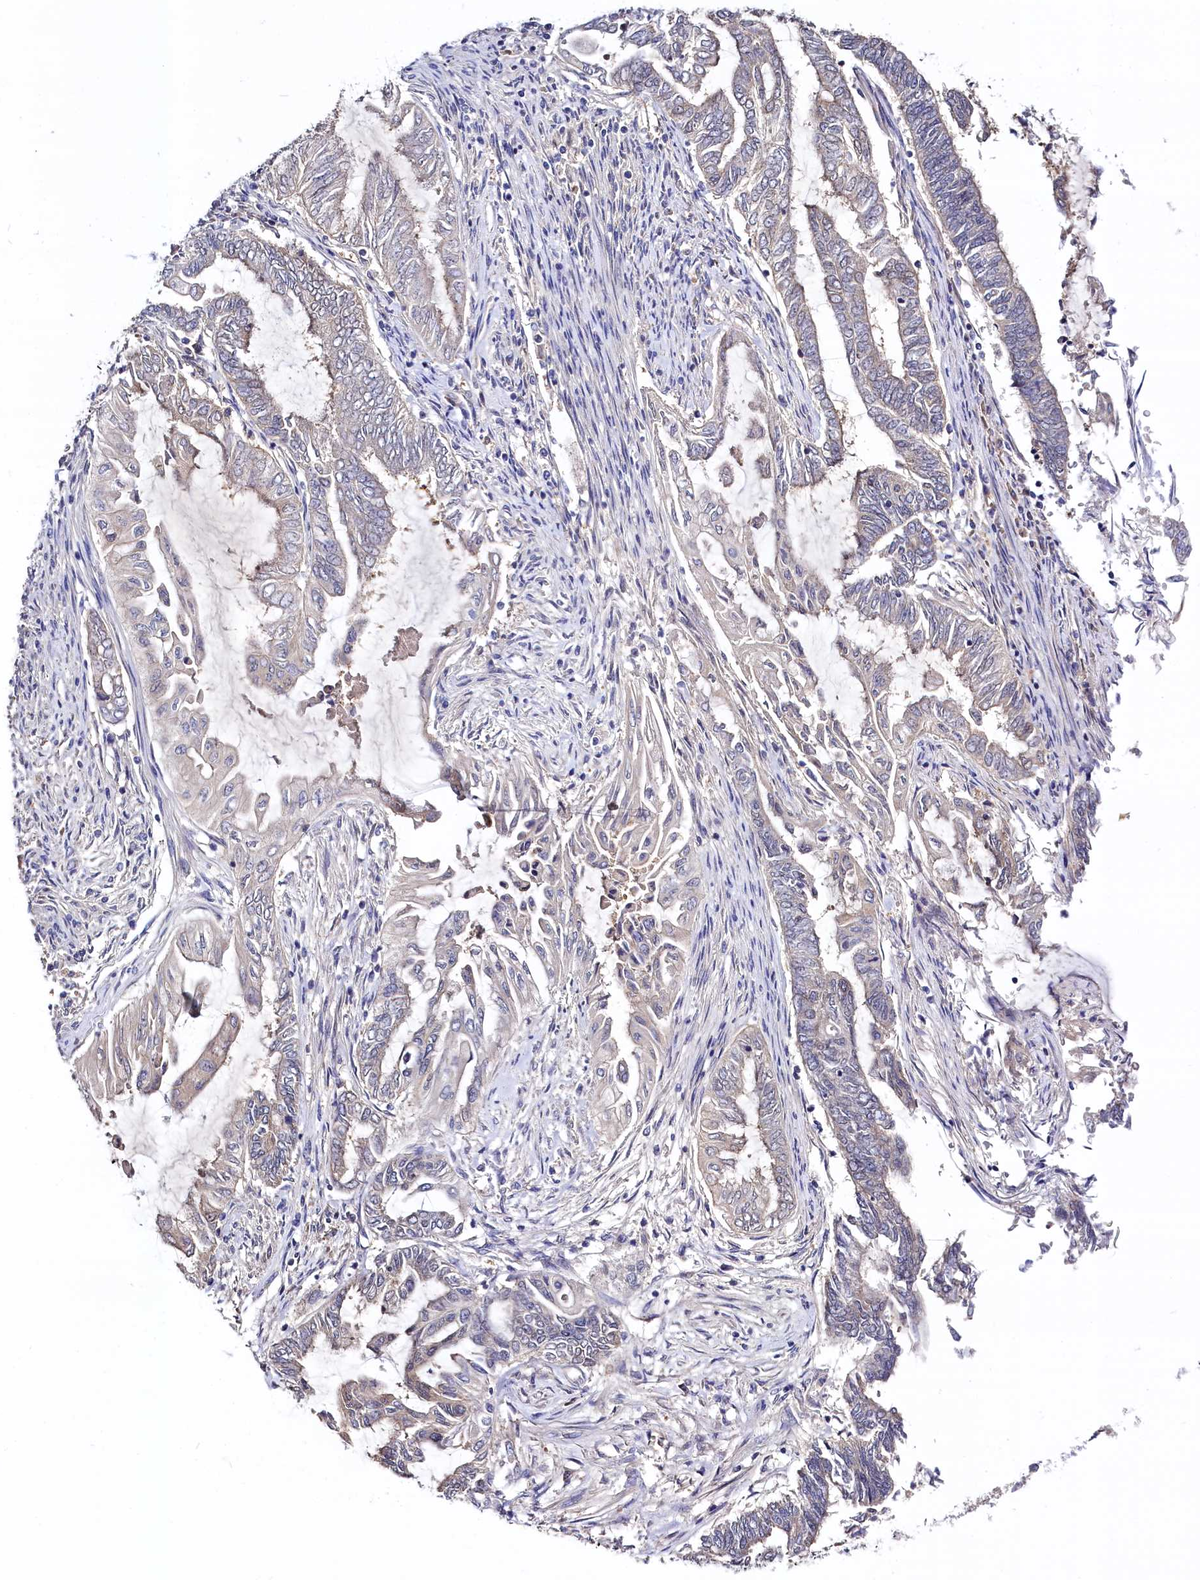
{"staining": {"intensity": "negative", "quantity": "none", "location": "none"}, "tissue": "endometrial cancer", "cell_type": "Tumor cells", "image_type": "cancer", "snomed": [{"axis": "morphology", "description": "Adenocarcinoma, NOS"}, {"axis": "topography", "description": "Uterus"}, {"axis": "topography", "description": "Endometrium"}], "caption": "Histopathology image shows no significant protein staining in tumor cells of endometrial cancer. Brightfield microscopy of IHC stained with DAB (3,3'-diaminobenzidine) (brown) and hematoxylin (blue), captured at high magnification.", "gene": "C11orf54", "patient": {"sex": "female", "age": 70}}